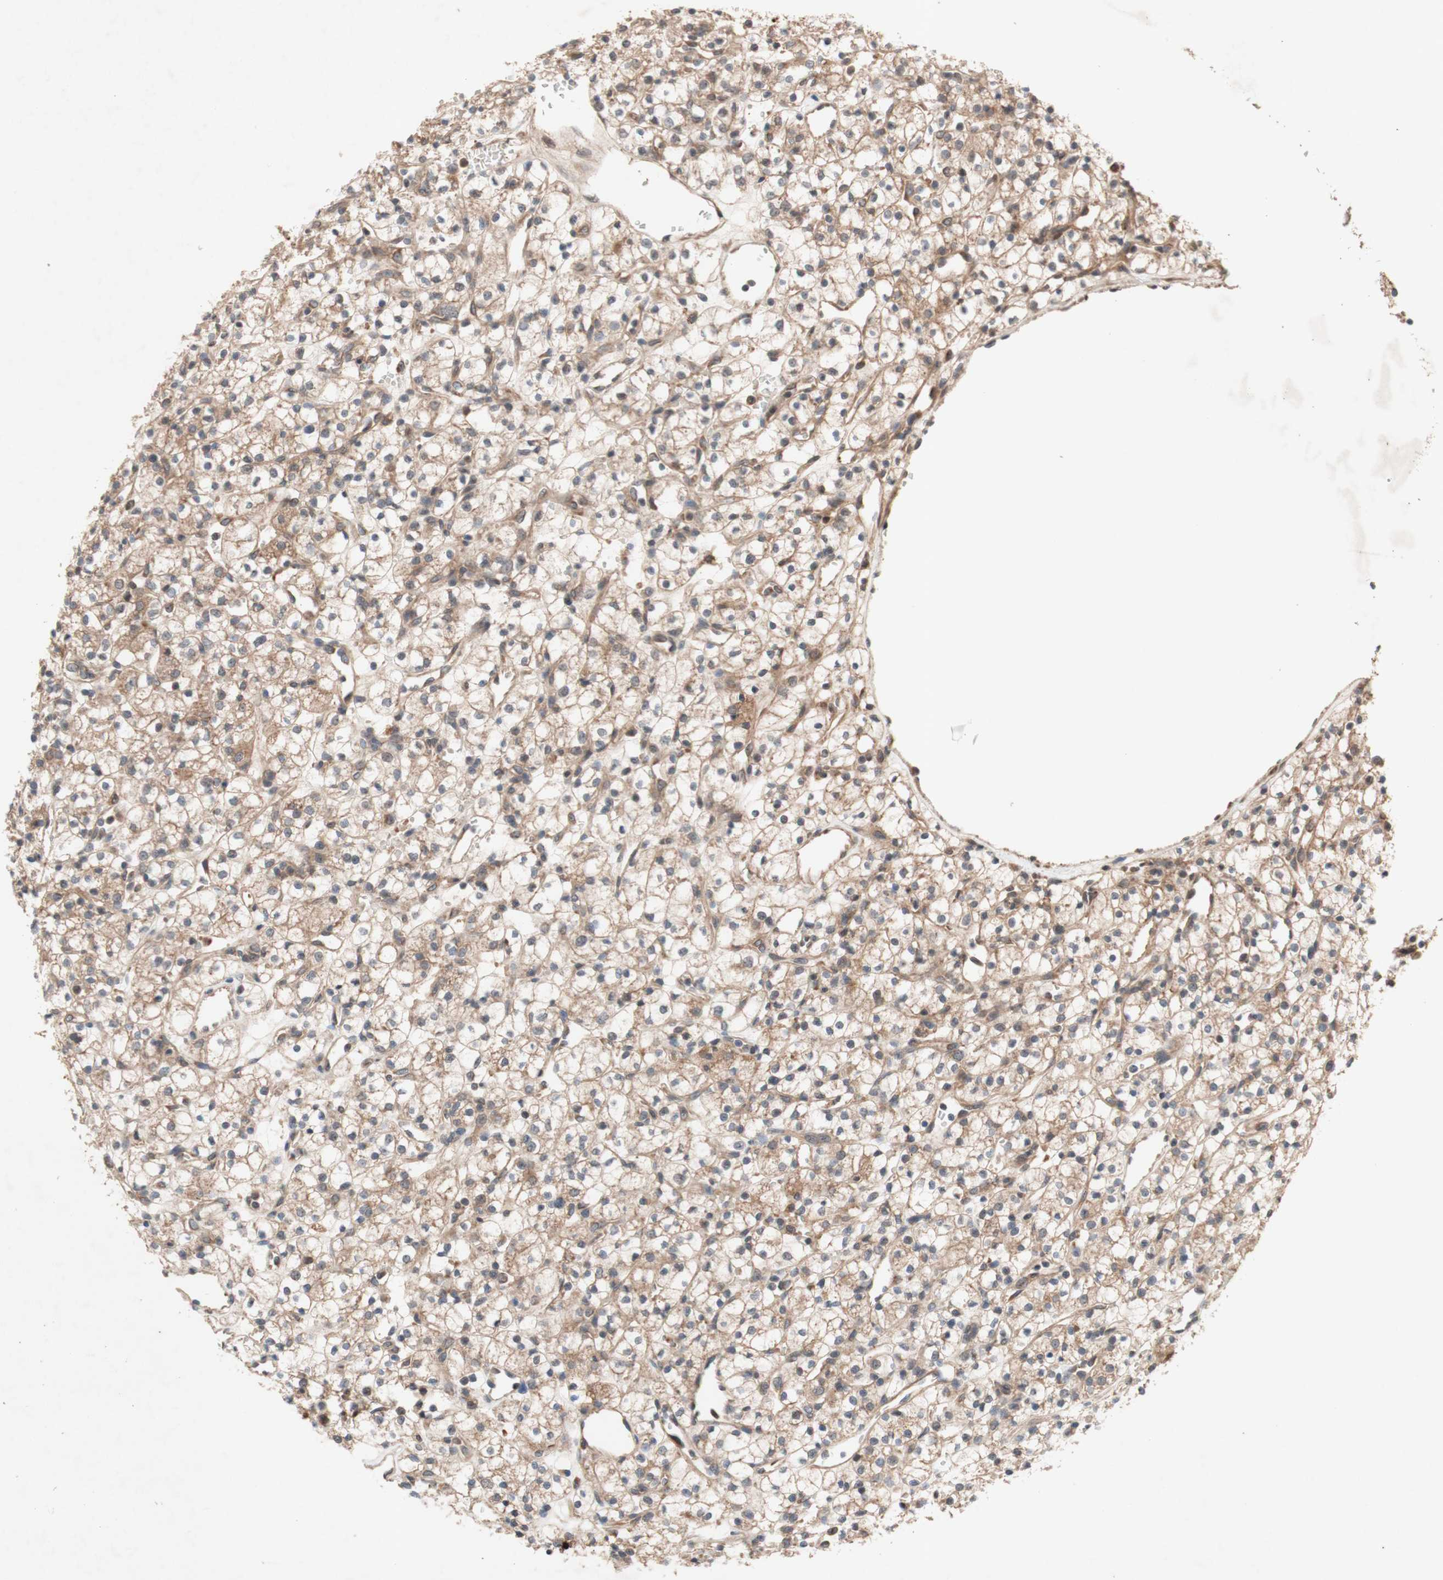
{"staining": {"intensity": "weak", "quantity": "25%-75%", "location": "cytoplasmic/membranous"}, "tissue": "renal cancer", "cell_type": "Tumor cells", "image_type": "cancer", "snomed": [{"axis": "morphology", "description": "Adenocarcinoma, NOS"}, {"axis": "topography", "description": "Kidney"}], "caption": "Immunohistochemical staining of human renal adenocarcinoma exhibits weak cytoplasmic/membranous protein staining in approximately 25%-75% of tumor cells.", "gene": "DDOST", "patient": {"sex": "female", "age": 60}}